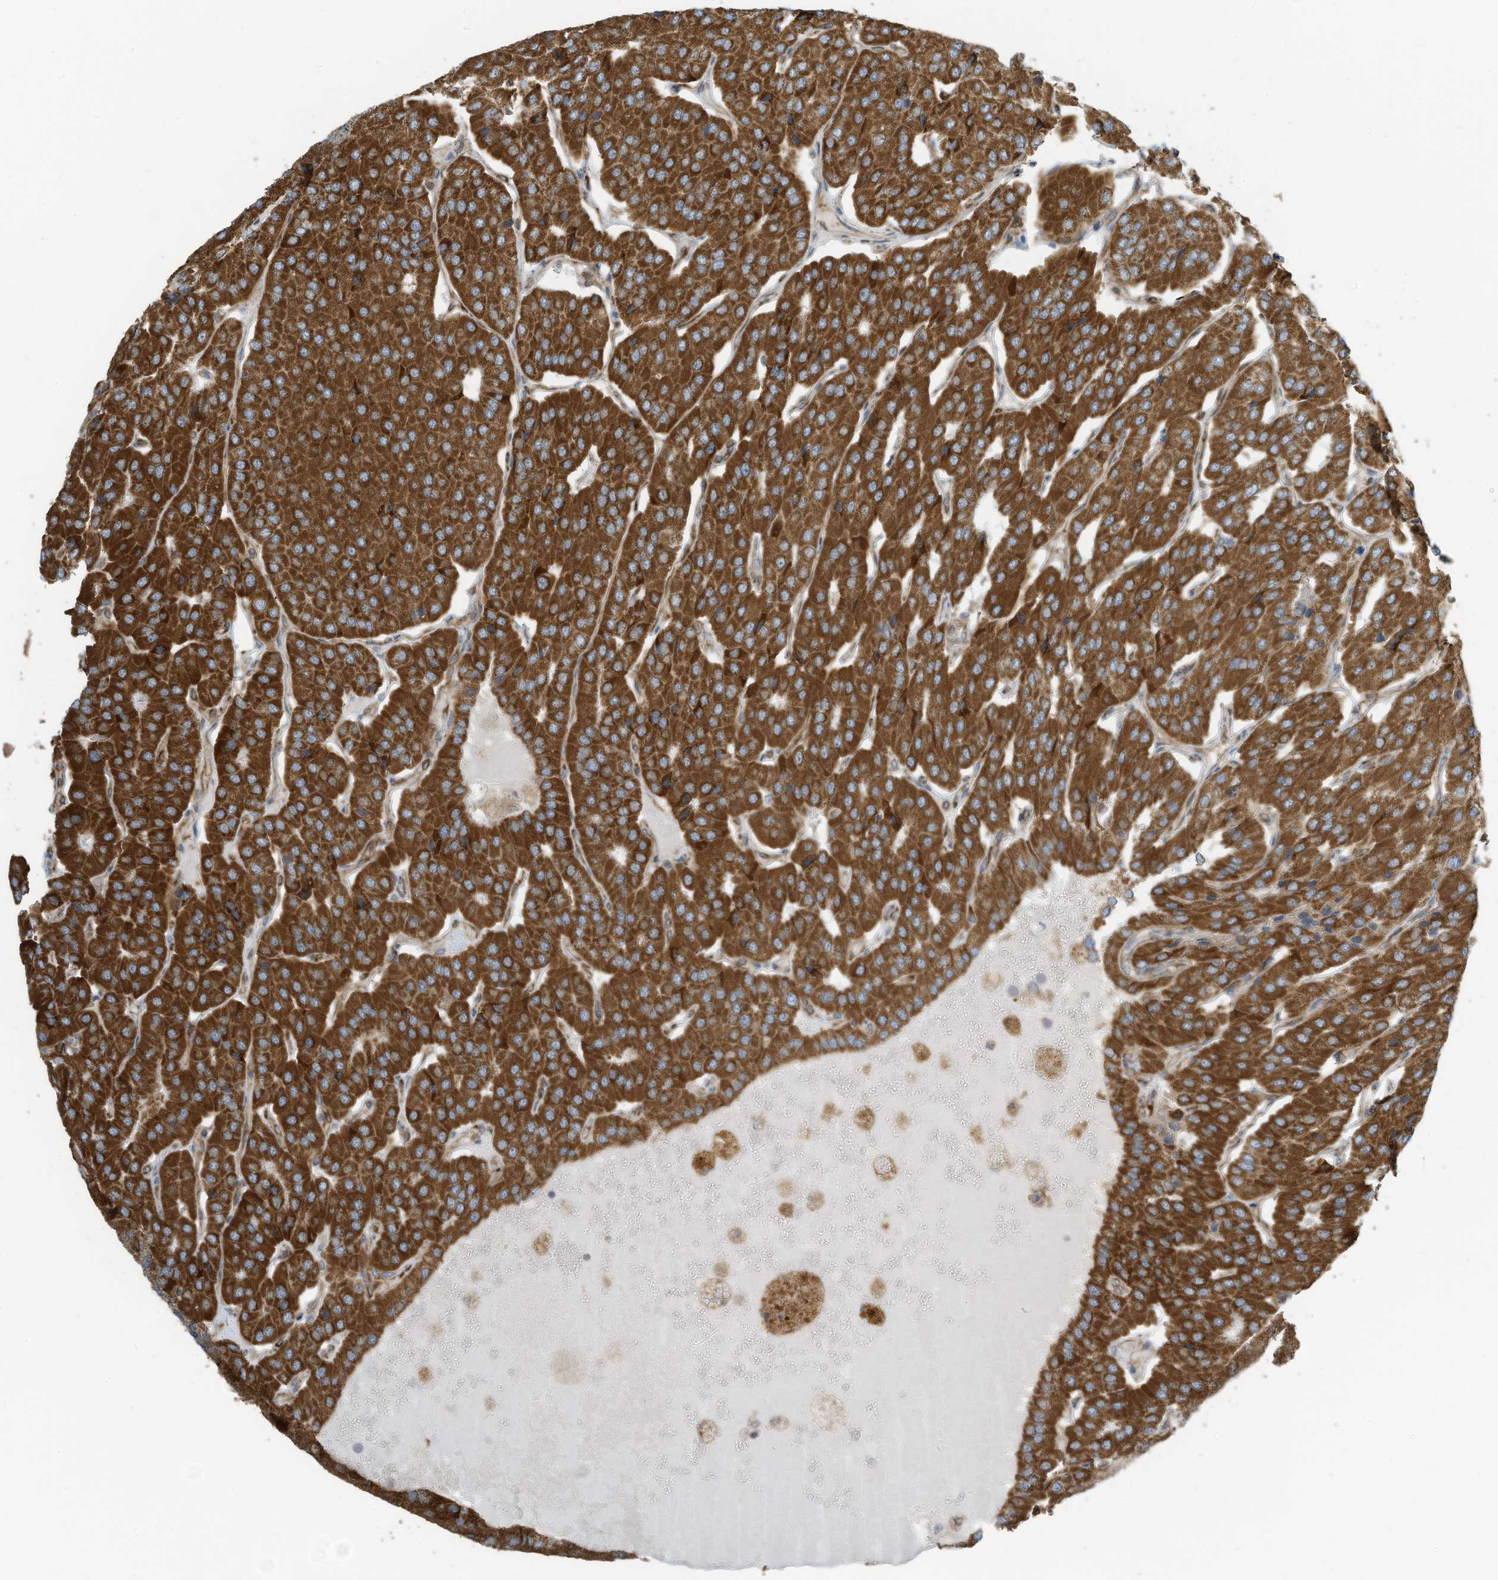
{"staining": {"intensity": "strong", "quantity": ">75%", "location": "cytoplasmic/membranous"}, "tissue": "parathyroid gland", "cell_type": "Glandular cells", "image_type": "normal", "snomed": [{"axis": "morphology", "description": "Normal tissue, NOS"}, {"axis": "morphology", "description": "Adenoma, NOS"}, {"axis": "topography", "description": "Parathyroid gland"}], "caption": "IHC image of benign parathyroid gland stained for a protein (brown), which shows high levels of strong cytoplasmic/membranous positivity in approximately >75% of glandular cells.", "gene": "METTL6", "patient": {"sex": "female", "age": 86}}